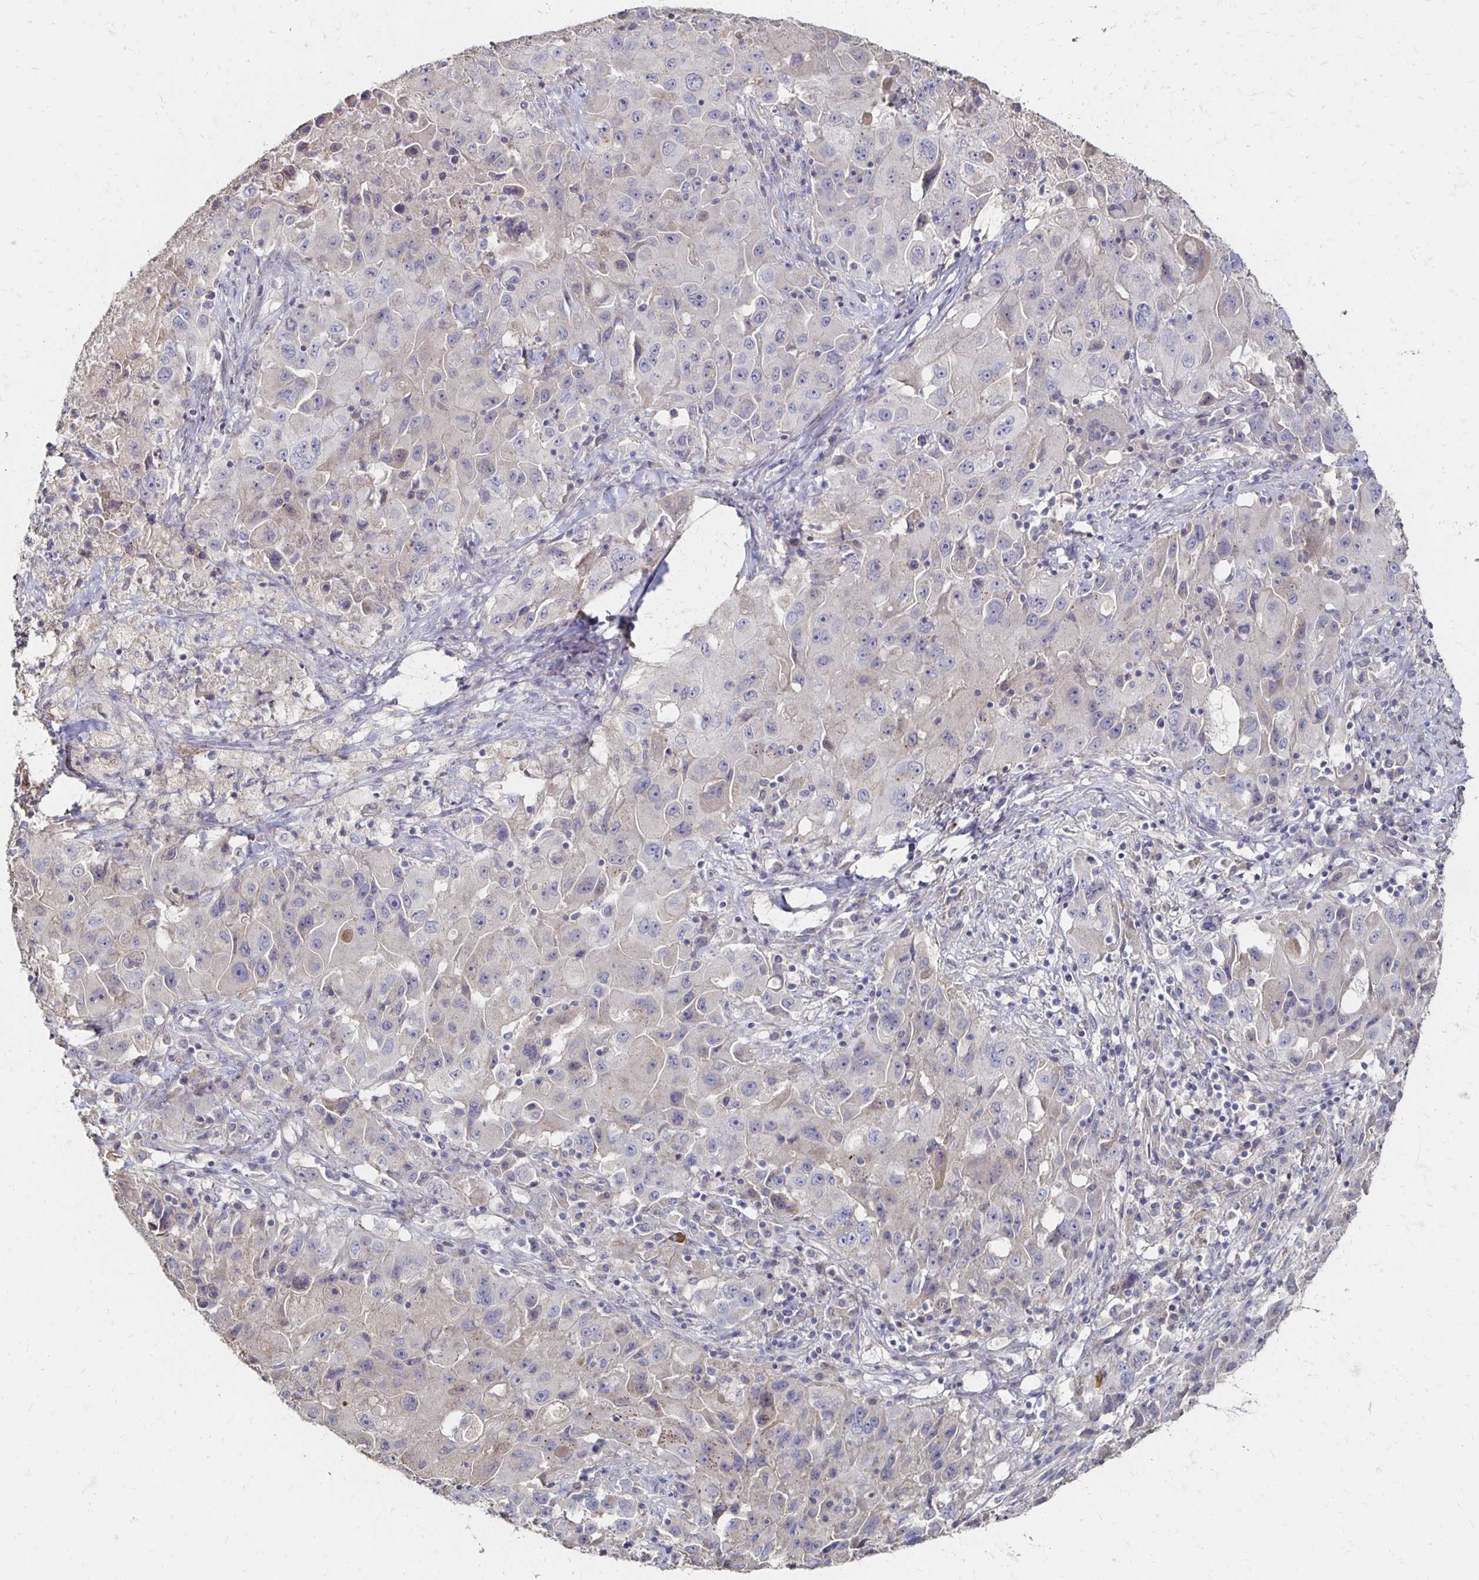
{"staining": {"intensity": "negative", "quantity": "none", "location": "none"}, "tissue": "lung cancer", "cell_type": "Tumor cells", "image_type": "cancer", "snomed": [{"axis": "morphology", "description": "Squamous cell carcinoma, NOS"}, {"axis": "topography", "description": "Lung"}], "caption": "IHC micrograph of neoplastic tissue: lung cancer stained with DAB exhibits no significant protein staining in tumor cells.", "gene": "ZNF727", "patient": {"sex": "male", "age": 63}}